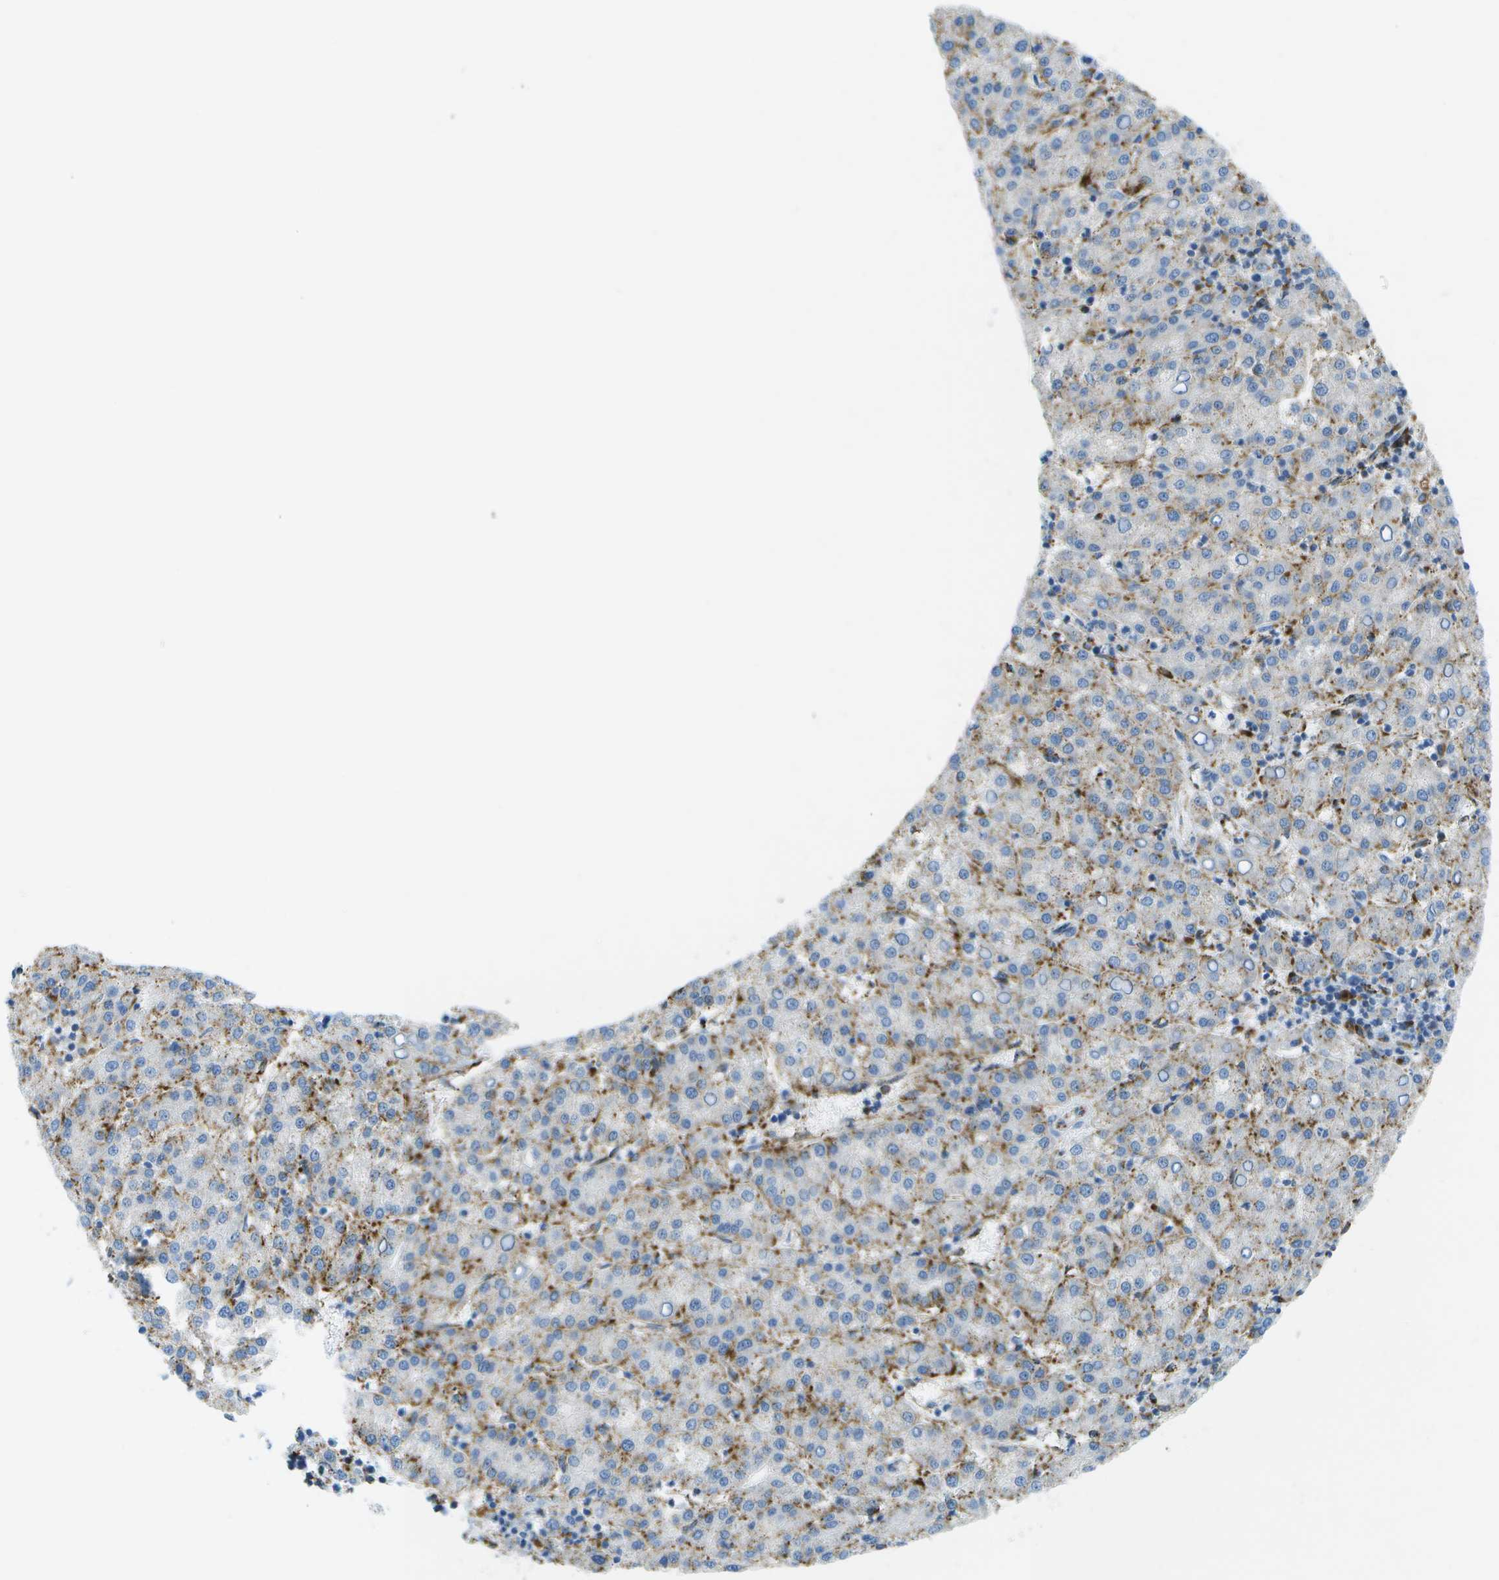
{"staining": {"intensity": "weak", "quantity": "25%-75%", "location": "cytoplasmic/membranous"}, "tissue": "liver cancer", "cell_type": "Tumor cells", "image_type": "cancer", "snomed": [{"axis": "morphology", "description": "Carcinoma, Hepatocellular, NOS"}, {"axis": "topography", "description": "Liver"}], "caption": "The immunohistochemical stain shows weak cytoplasmic/membranous expression in tumor cells of hepatocellular carcinoma (liver) tissue.", "gene": "PRCP", "patient": {"sex": "female", "age": 58}}